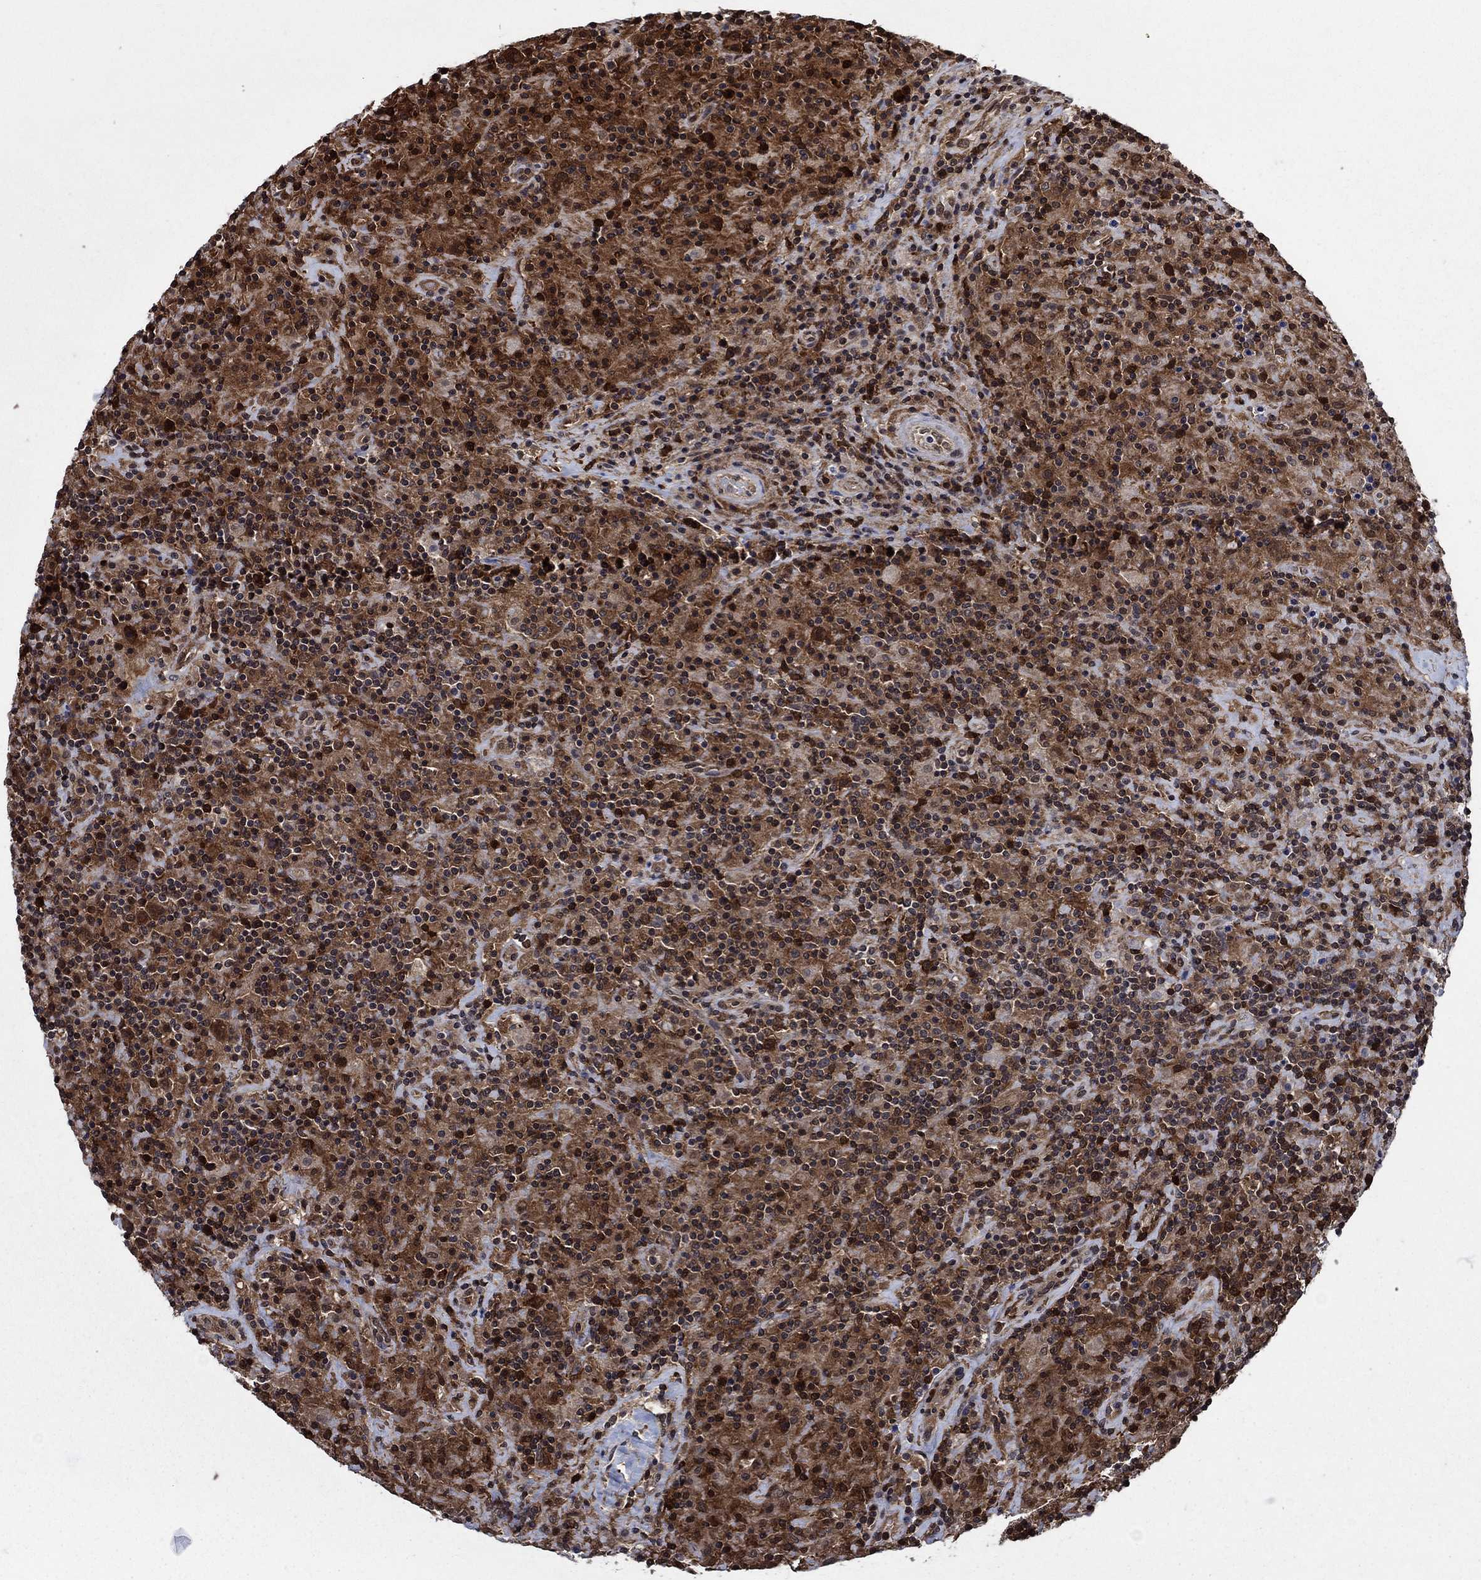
{"staining": {"intensity": "strong", "quantity": "25%-75%", "location": "cytoplasmic/membranous"}, "tissue": "lymphoma", "cell_type": "Tumor cells", "image_type": "cancer", "snomed": [{"axis": "morphology", "description": "Hodgkin's disease, NOS"}, {"axis": "topography", "description": "Lymph node"}], "caption": "Immunohistochemical staining of lymphoma displays high levels of strong cytoplasmic/membranous protein staining in approximately 25%-75% of tumor cells. (DAB IHC, brown staining for protein, blue staining for nuclei).", "gene": "CACYBP", "patient": {"sex": "male", "age": 70}}